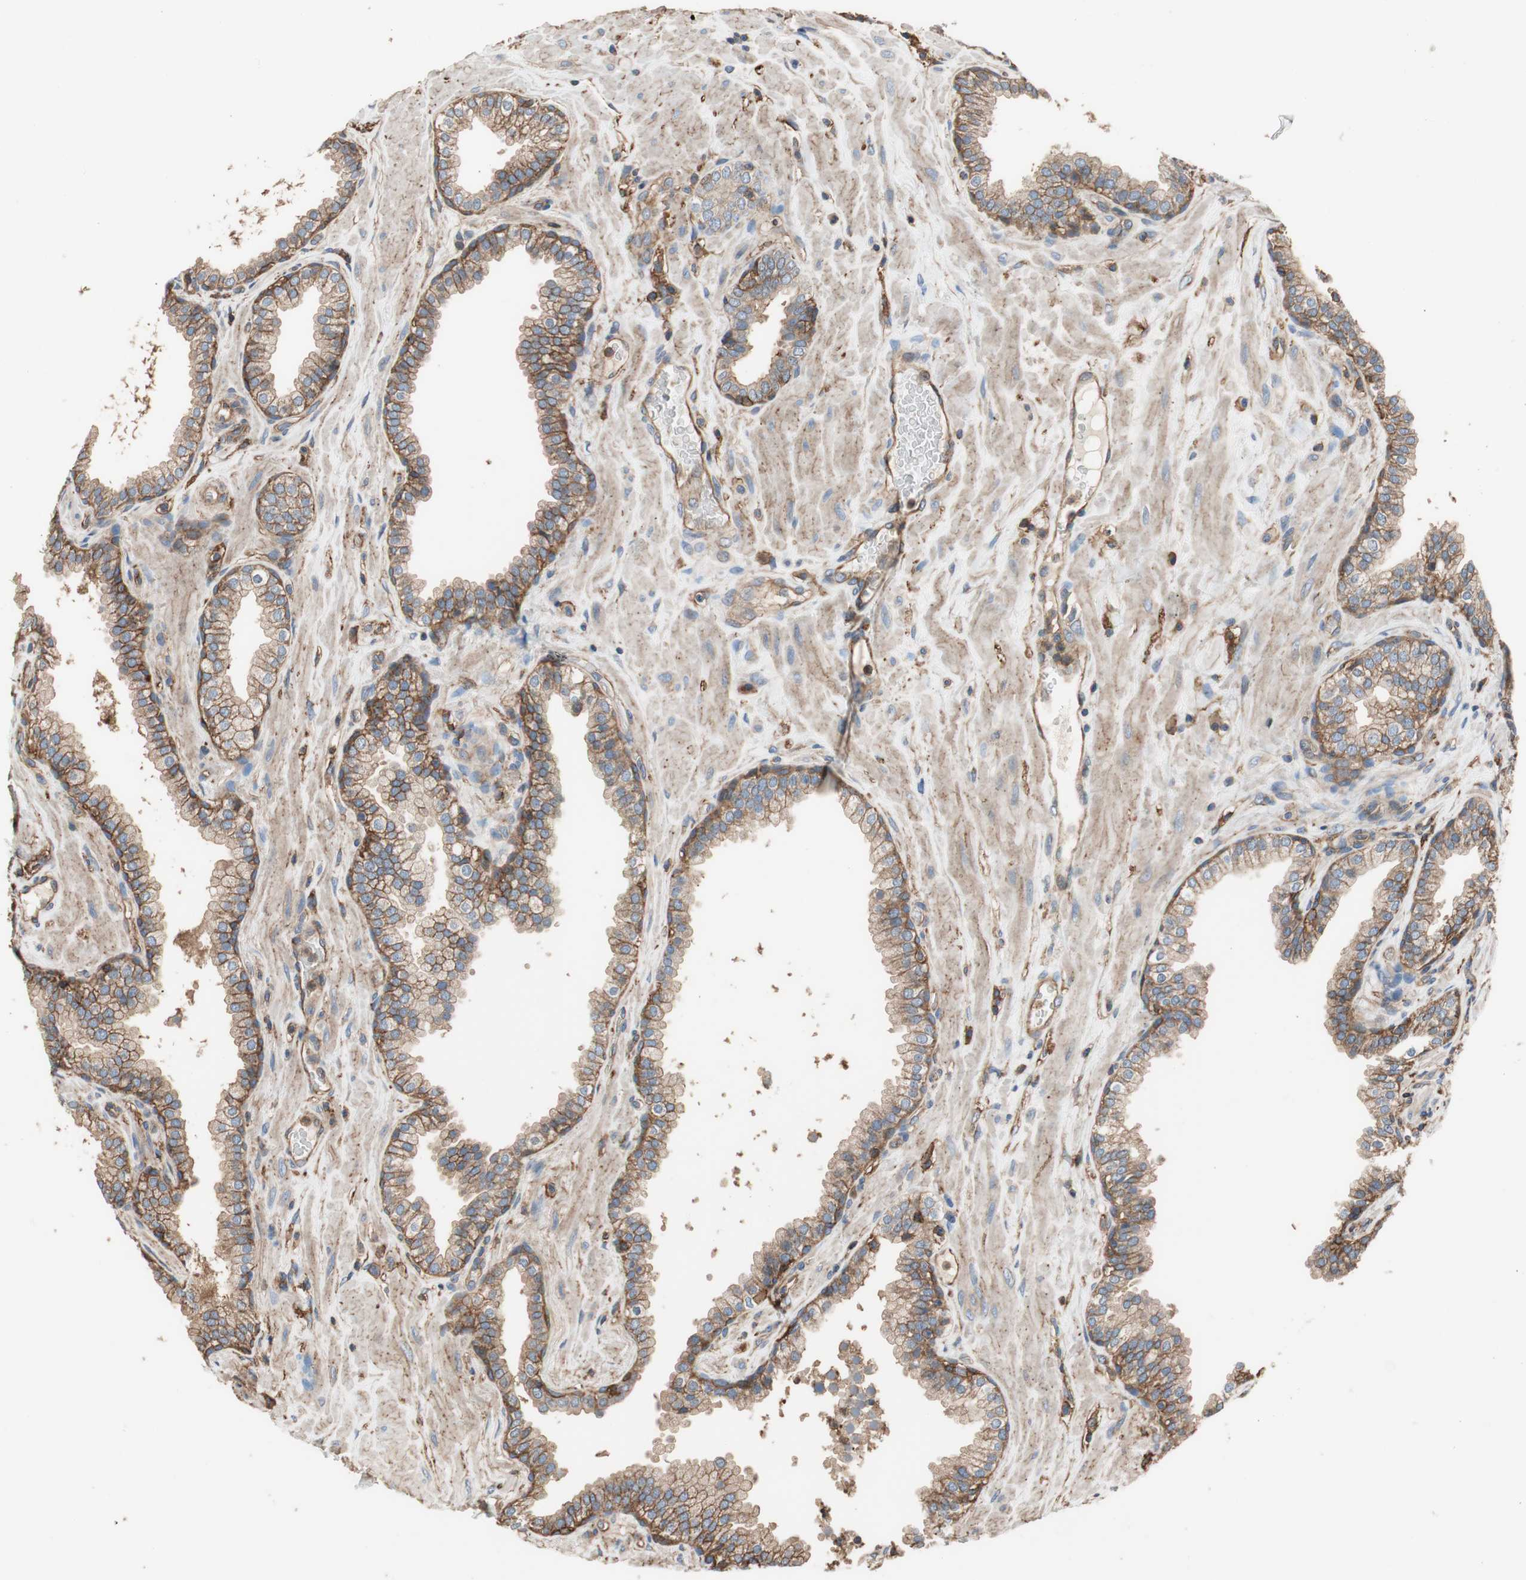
{"staining": {"intensity": "moderate", "quantity": "25%-75%", "location": "cytoplasmic/membranous"}, "tissue": "prostate", "cell_type": "Glandular cells", "image_type": "normal", "snomed": [{"axis": "morphology", "description": "Normal tissue, NOS"}, {"axis": "topography", "description": "Prostate"}], "caption": "A high-resolution histopathology image shows immunohistochemistry (IHC) staining of normal prostate, which shows moderate cytoplasmic/membranous positivity in about 25%-75% of glandular cells.", "gene": "IL1RL1", "patient": {"sex": "male", "age": 51}}